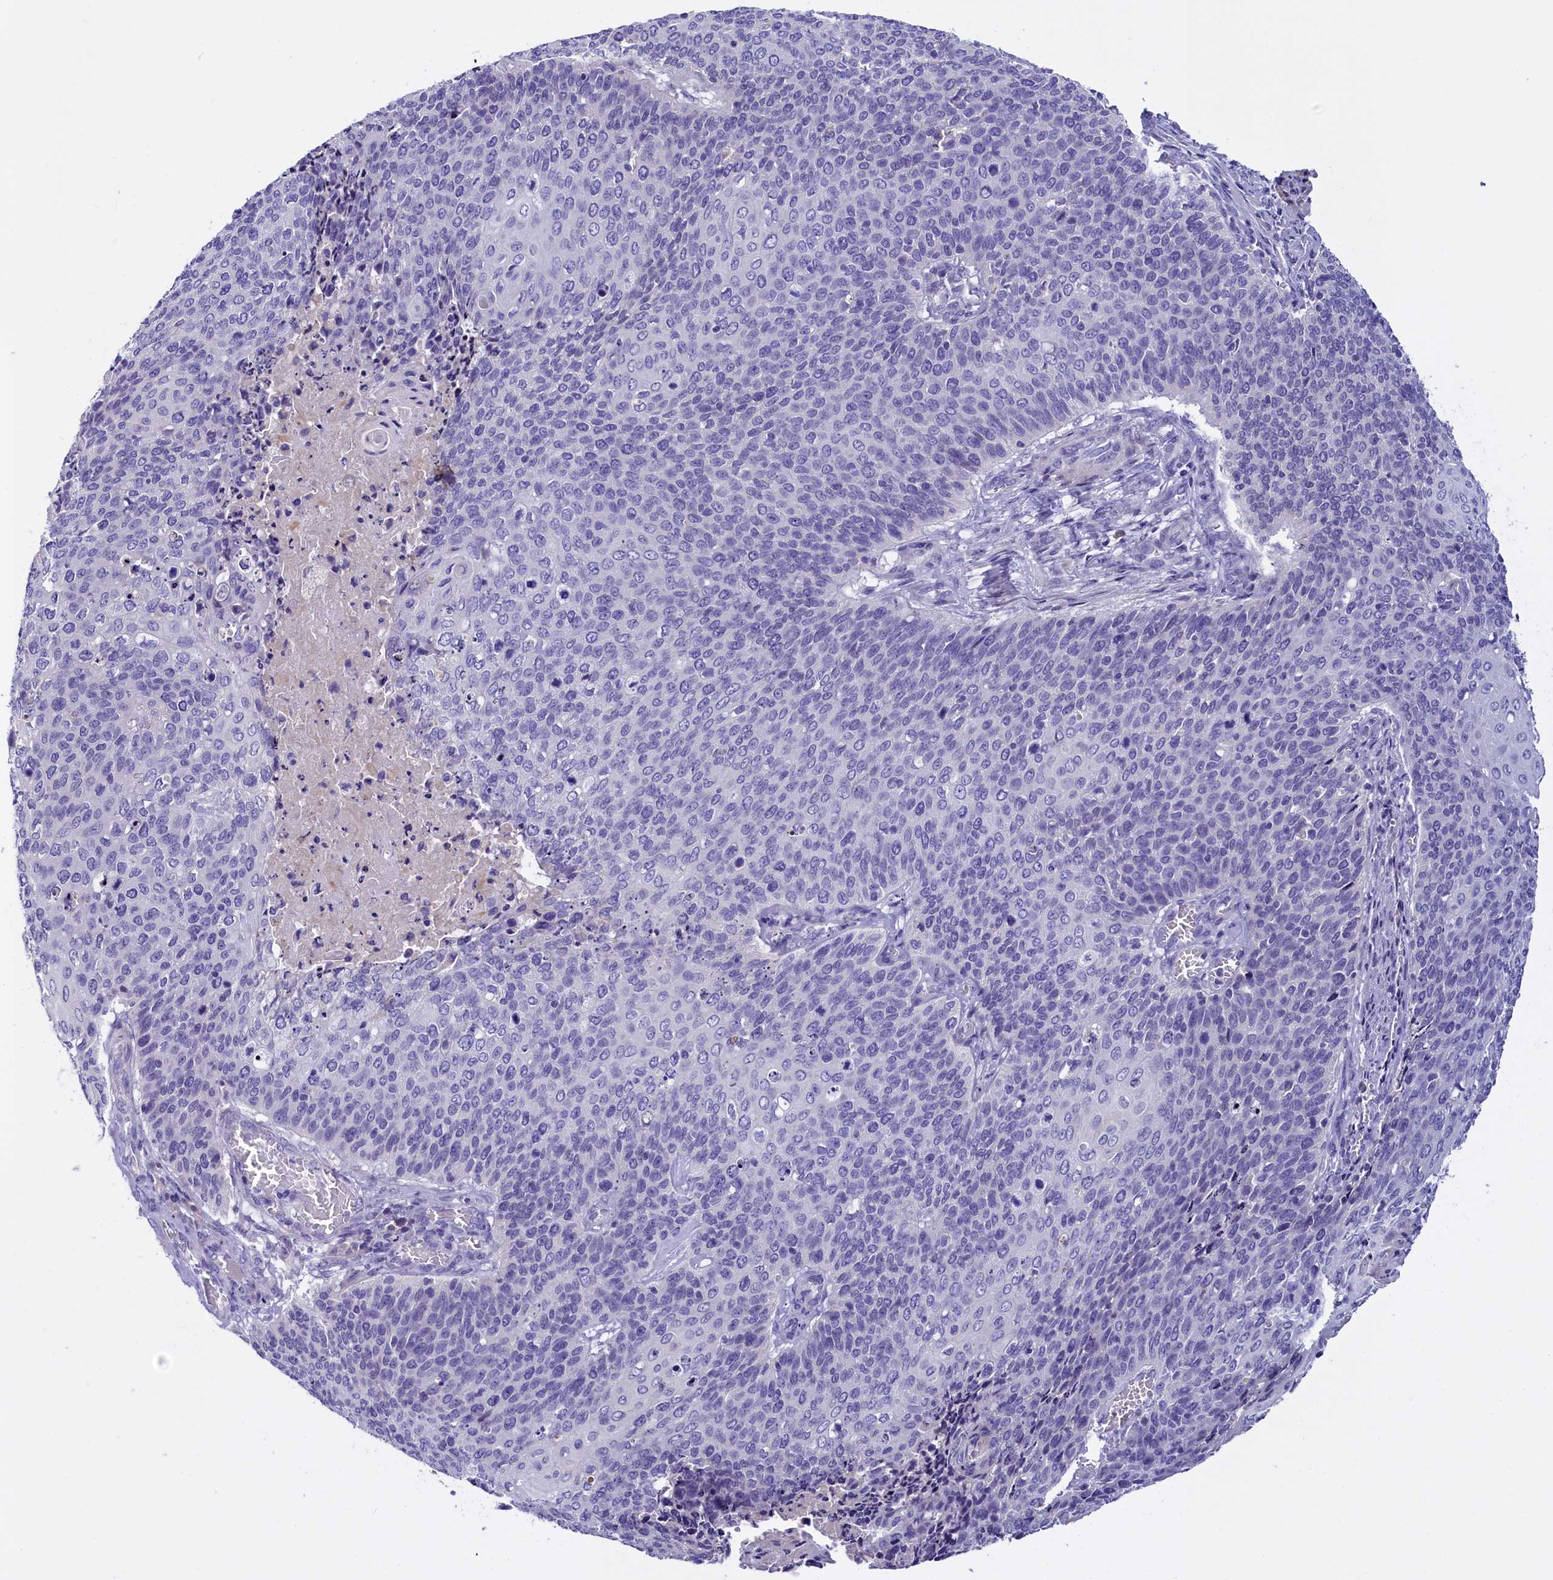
{"staining": {"intensity": "negative", "quantity": "none", "location": "none"}, "tissue": "cervical cancer", "cell_type": "Tumor cells", "image_type": "cancer", "snomed": [{"axis": "morphology", "description": "Squamous cell carcinoma, NOS"}, {"axis": "topography", "description": "Cervix"}], "caption": "This histopathology image is of squamous cell carcinoma (cervical) stained with immunohistochemistry to label a protein in brown with the nuclei are counter-stained blue. There is no staining in tumor cells. (Brightfield microscopy of DAB immunohistochemistry (IHC) at high magnification).", "gene": "RTTN", "patient": {"sex": "female", "age": 39}}